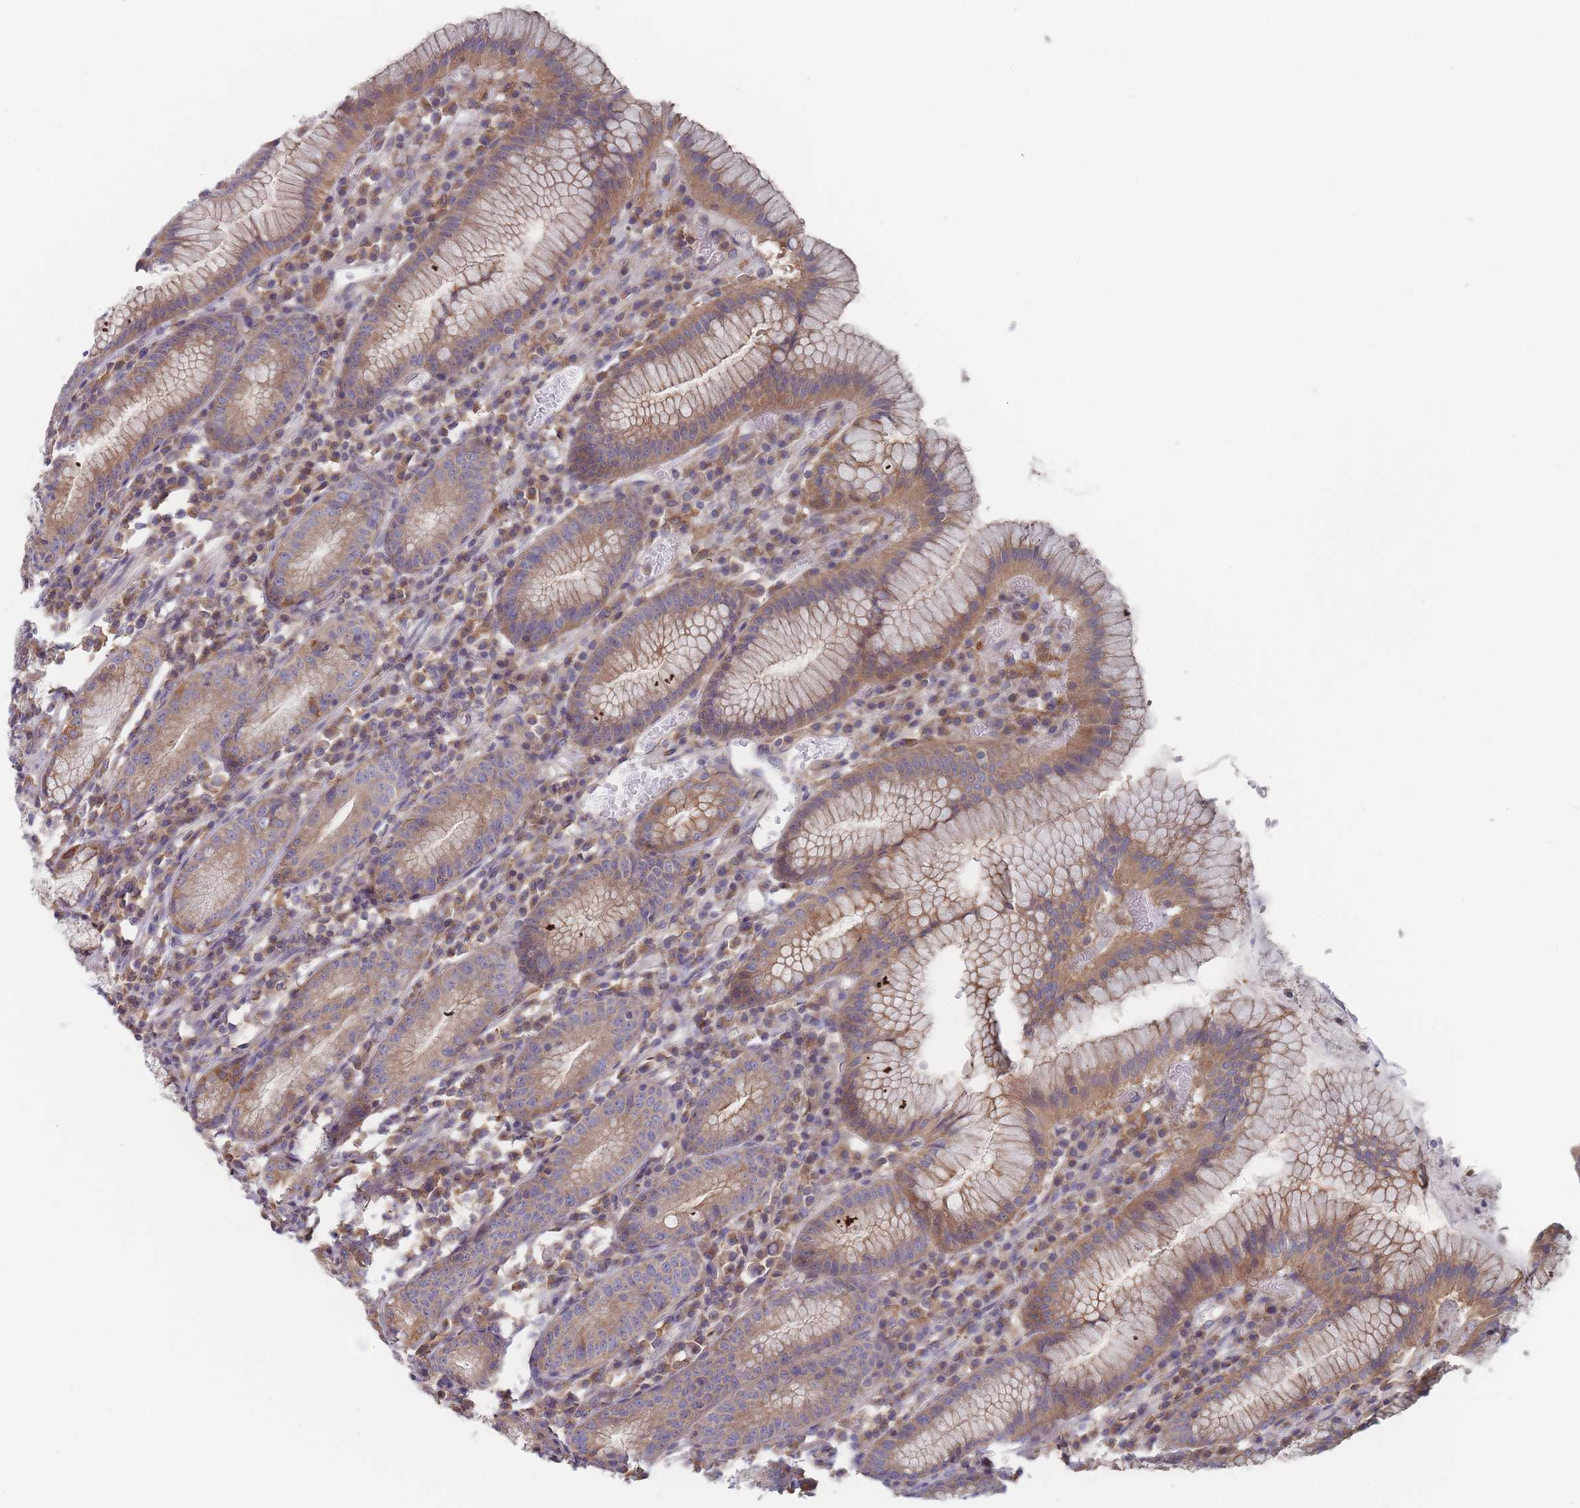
{"staining": {"intensity": "moderate", "quantity": ">75%", "location": "cytoplasmic/membranous"}, "tissue": "stomach", "cell_type": "Glandular cells", "image_type": "normal", "snomed": [{"axis": "morphology", "description": "Normal tissue, NOS"}, {"axis": "topography", "description": "Stomach"}], "caption": "Protein expression analysis of benign human stomach reveals moderate cytoplasmic/membranous staining in approximately >75% of glandular cells.", "gene": "EFCC1", "patient": {"sex": "male", "age": 55}}